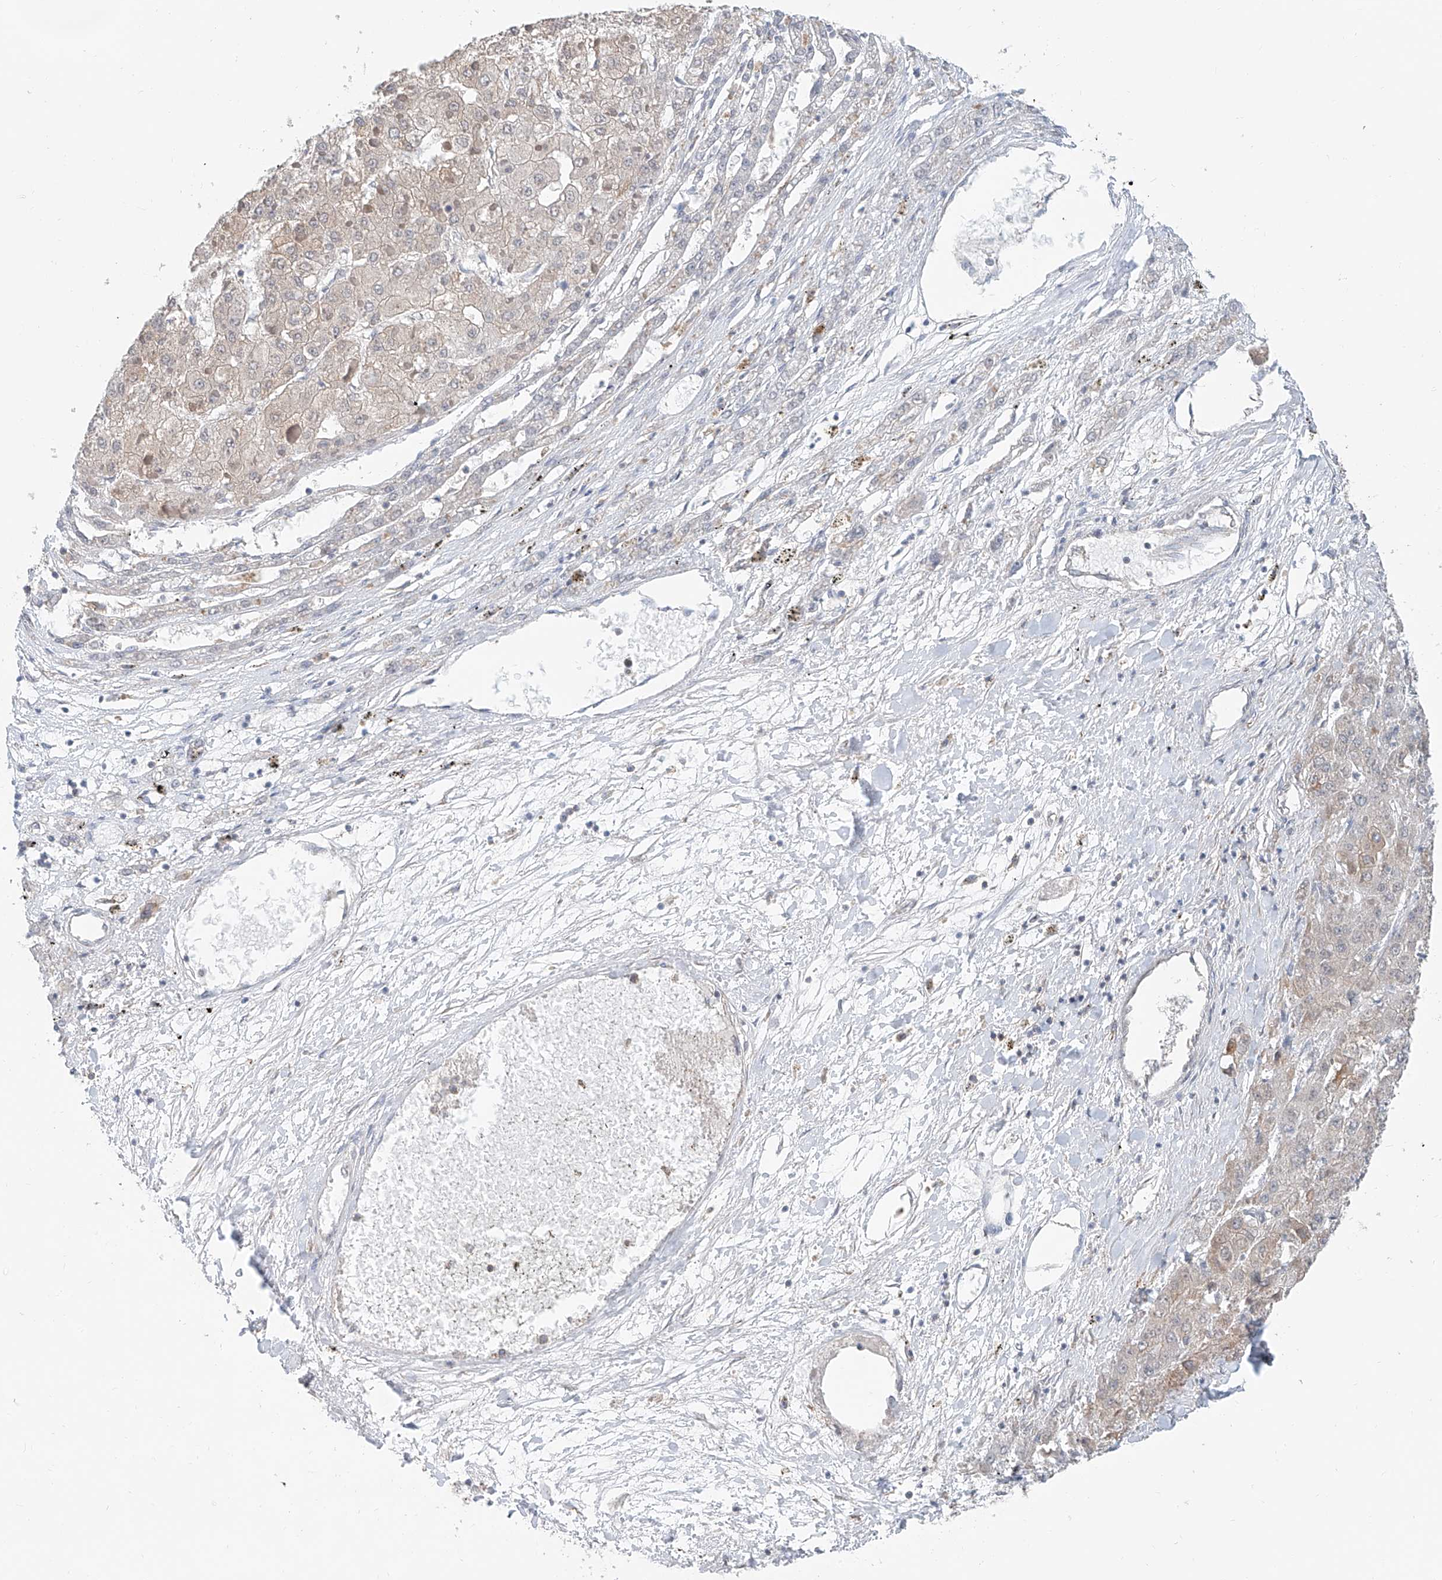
{"staining": {"intensity": "weak", "quantity": "25%-75%", "location": "cytoplasmic/membranous"}, "tissue": "liver cancer", "cell_type": "Tumor cells", "image_type": "cancer", "snomed": [{"axis": "morphology", "description": "Carcinoma, Hepatocellular, NOS"}, {"axis": "topography", "description": "Liver"}], "caption": "Immunohistochemistry staining of liver hepatocellular carcinoma, which reveals low levels of weak cytoplasmic/membranous positivity in approximately 25%-75% of tumor cells indicating weak cytoplasmic/membranous protein positivity. The staining was performed using DAB (brown) for protein detection and nuclei were counterstained in hematoxylin (blue).", "gene": "KCNK10", "patient": {"sex": "female", "age": 73}}